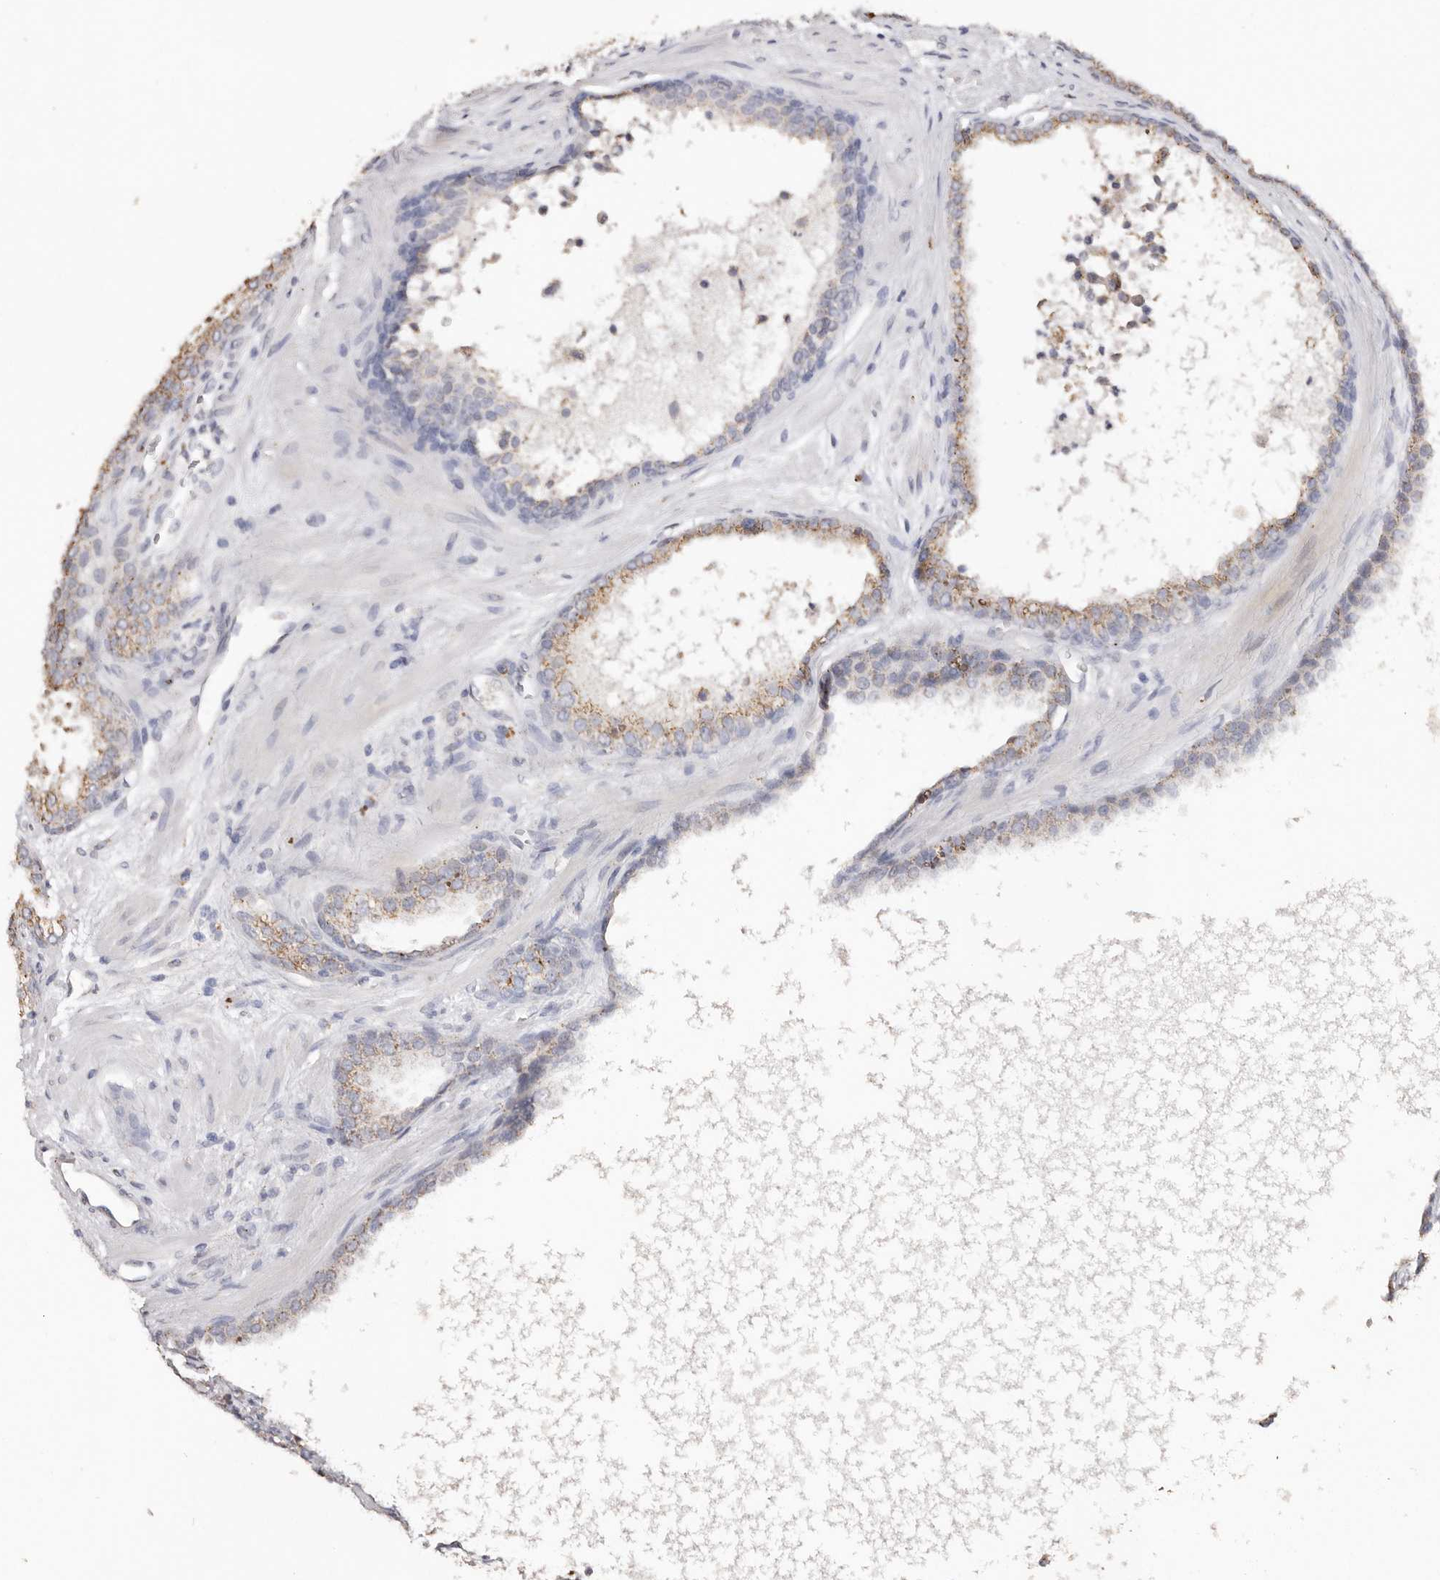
{"staining": {"intensity": "moderate", "quantity": "25%-75%", "location": "cytoplasmic/membranous"}, "tissue": "prostate cancer", "cell_type": "Tumor cells", "image_type": "cancer", "snomed": [{"axis": "morphology", "description": "Adenocarcinoma, High grade"}, {"axis": "topography", "description": "Prostate"}], "caption": "Brown immunohistochemical staining in human adenocarcinoma (high-grade) (prostate) demonstrates moderate cytoplasmic/membranous expression in about 25%-75% of tumor cells.", "gene": "LGALS7B", "patient": {"sex": "male", "age": 62}}